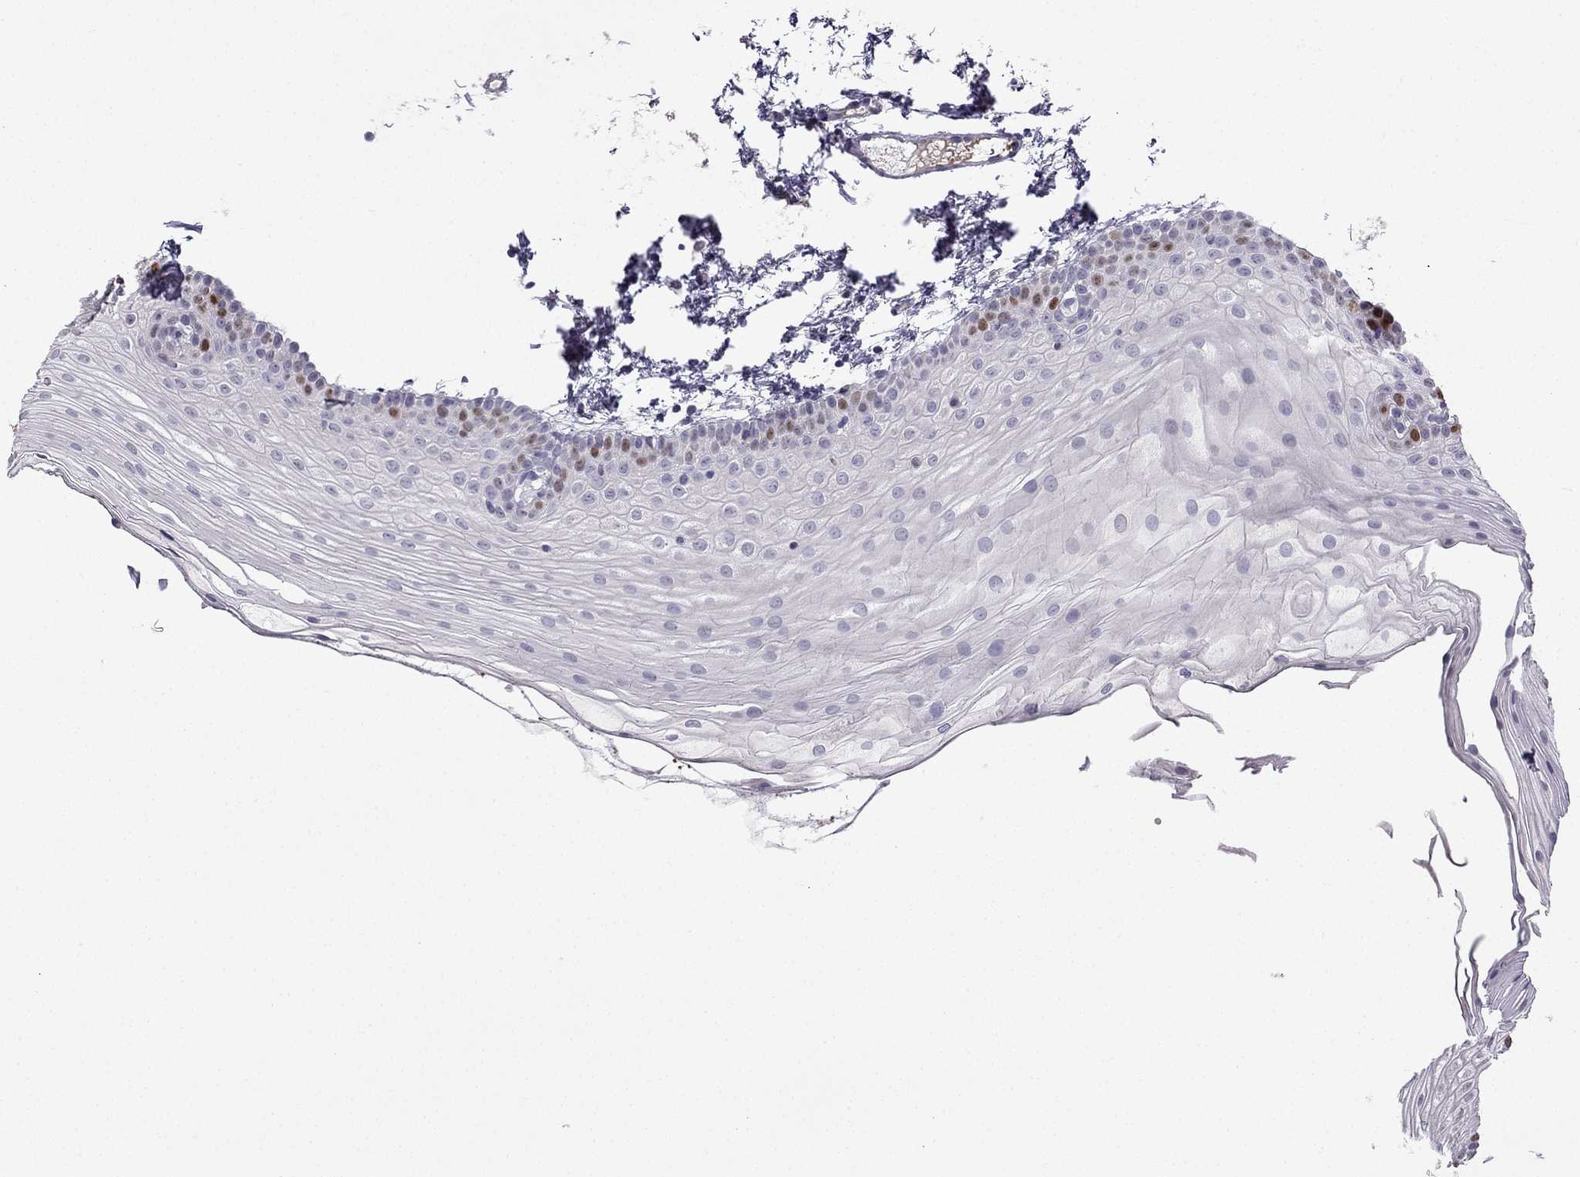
{"staining": {"intensity": "moderate", "quantity": "<25%", "location": "nuclear"}, "tissue": "oral mucosa", "cell_type": "Squamous epithelial cells", "image_type": "normal", "snomed": [{"axis": "morphology", "description": "Normal tissue, NOS"}, {"axis": "topography", "description": "Oral tissue"}], "caption": "A low amount of moderate nuclear staining is appreciated in about <25% of squamous epithelial cells in unremarkable oral mucosa.", "gene": "UHRF1", "patient": {"sex": "female", "age": 57}}